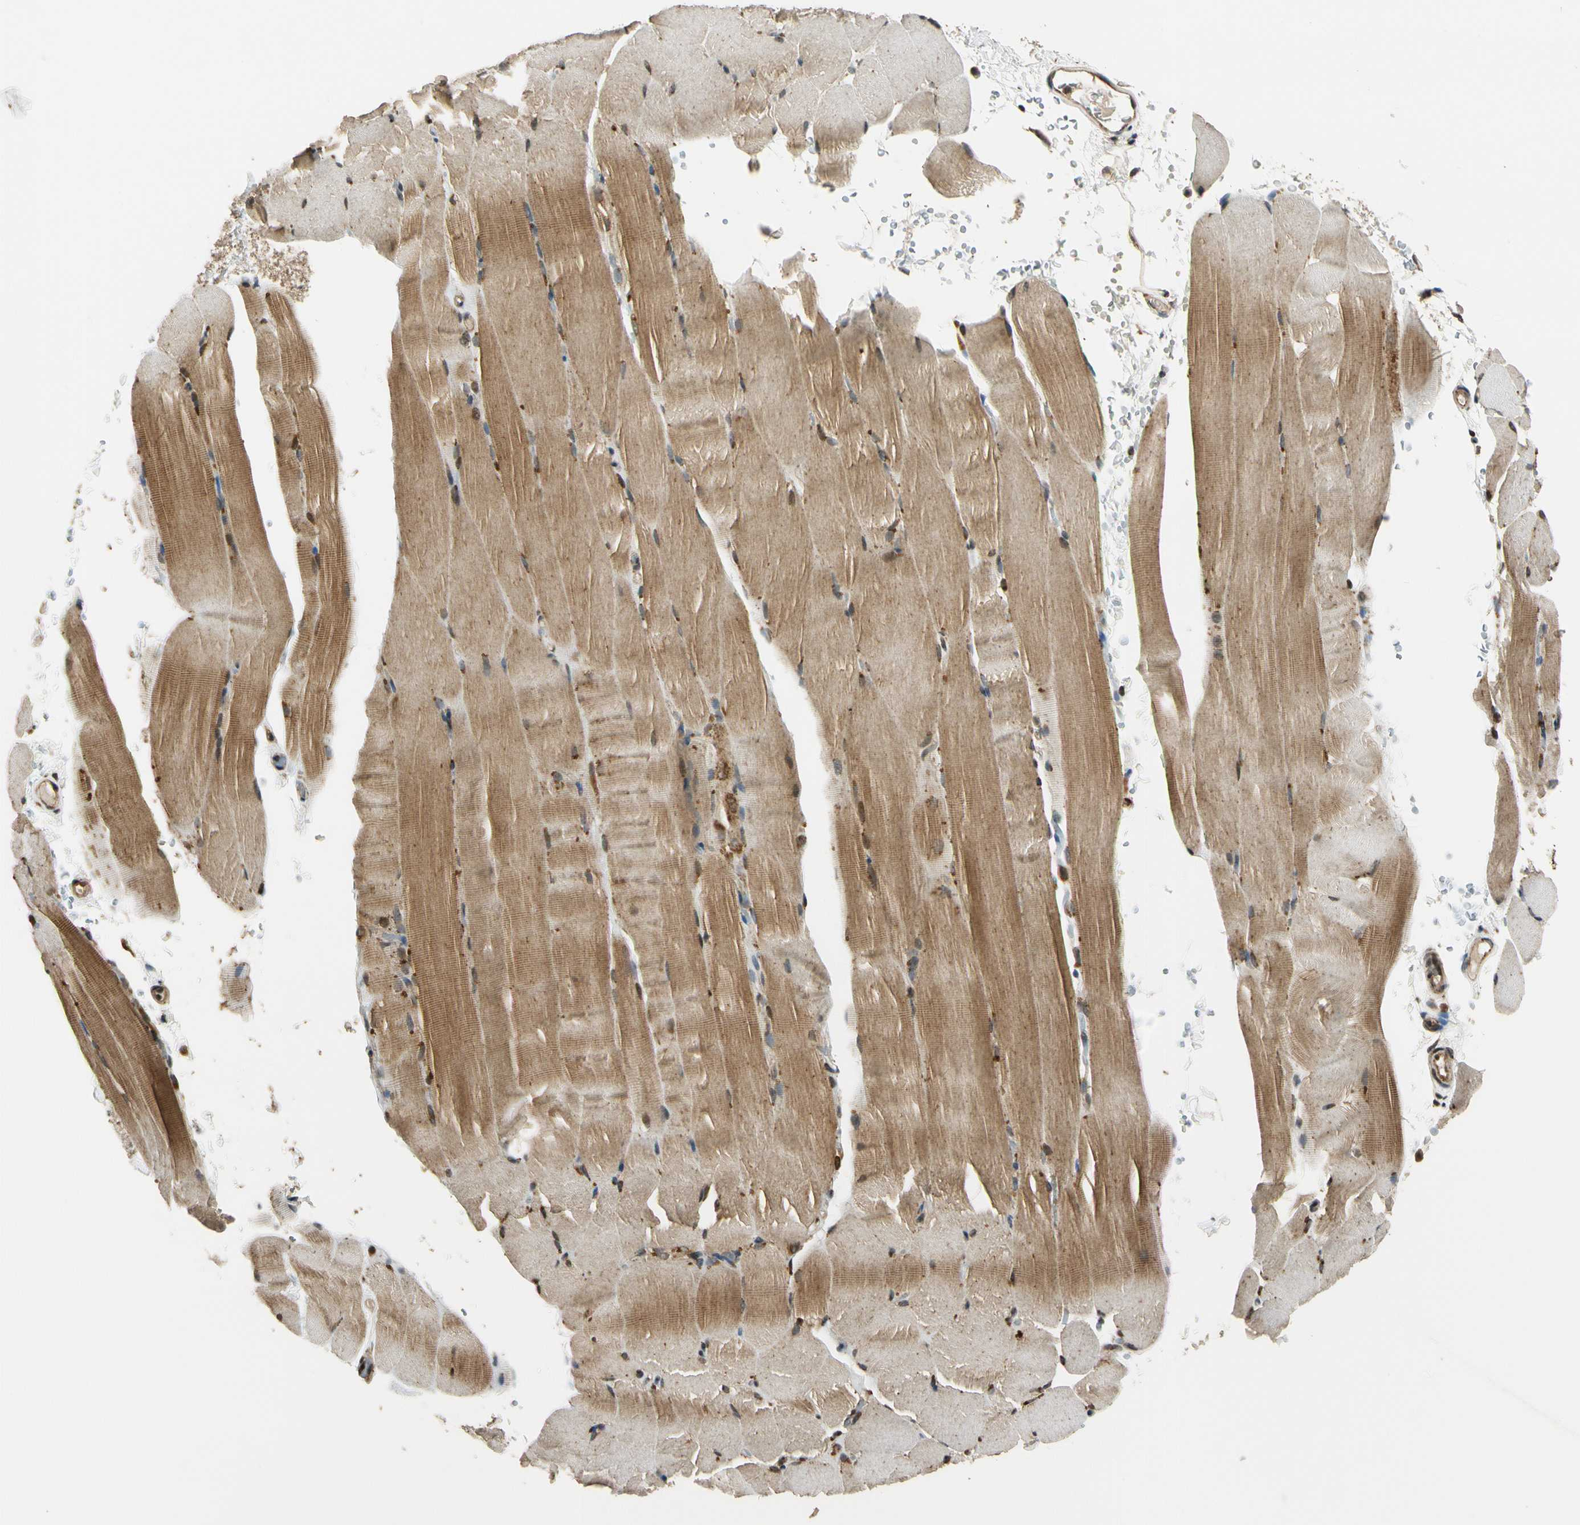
{"staining": {"intensity": "moderate", "quantity": ">75%", "location": "cytoplasmic/membranous"}, "tissue": "skeletal muscle", "cell_type": "Myocytes", "image_type": "normal", "snomed": [{"axis": "morphology", "description": "Normal tissue, NOS"}, {"axis": "topography", "description": "Skeletal muscle"}, {"axis": "topography", "description": "Parathyroid gland"}], "caption": "High-power microscopy captured an immunohistochemistry photomicrograph of benign skeletal muscle, revealing moderate cytoplasmic/membranous expression in about >75% of myocytes. The staining was performed using DAB, with brown indicating positive protein expression. Nuclei are stained blue with hematoxylin.", "gene": "LAMTOR1", "patient": {"sex": "female", "age": 37}}